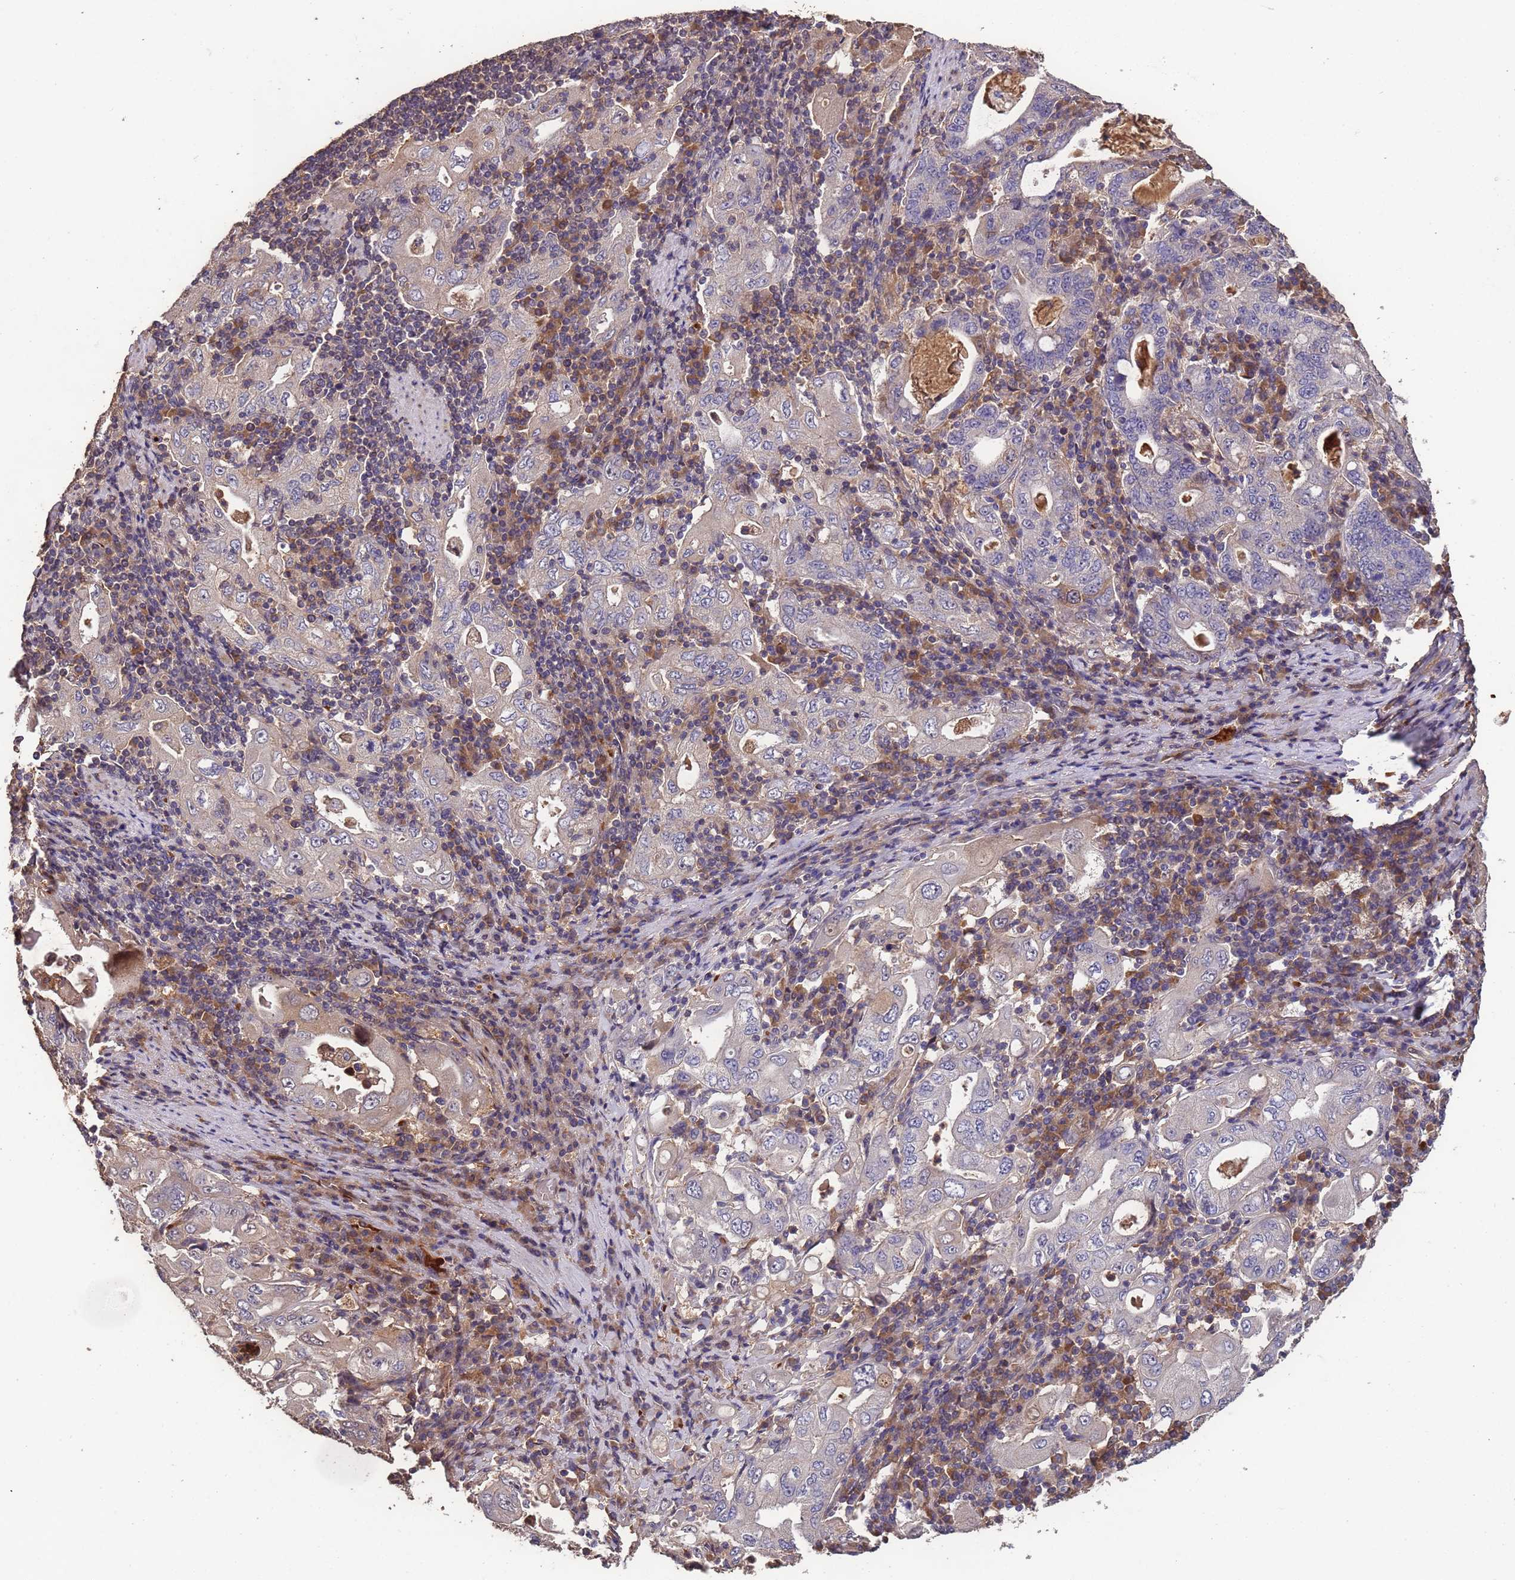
{"staining": {"intensity": "negative", "quantity": "none", "location": "none"}, "tissue": "stomach cancer", "cell_type": "Tumor cells", "image_type": "cancer", "snomed": [{"axis": "morphology", "description": "Normal tissue, NOS"}, {"axis": "morphology", "description": "Adenocarcinoma, NOS"}, {"axis": "topography", "description": "Esophagus"}, {"axis": "topography", "description": "Stomach, upper"}, {"axis": "topography", "description": "Peripheral nerve tissue"}], "caption": "DAB (3,3'-diaminobenzidine) immunohistochemical staining of human stomach cancer exhibits no significant staining in tumor cells. (Immunohistochemistry, brightfield microscopy, high magnification).", "gene": "CCDC184", "patient": {"sex": "male", "age": 62}}